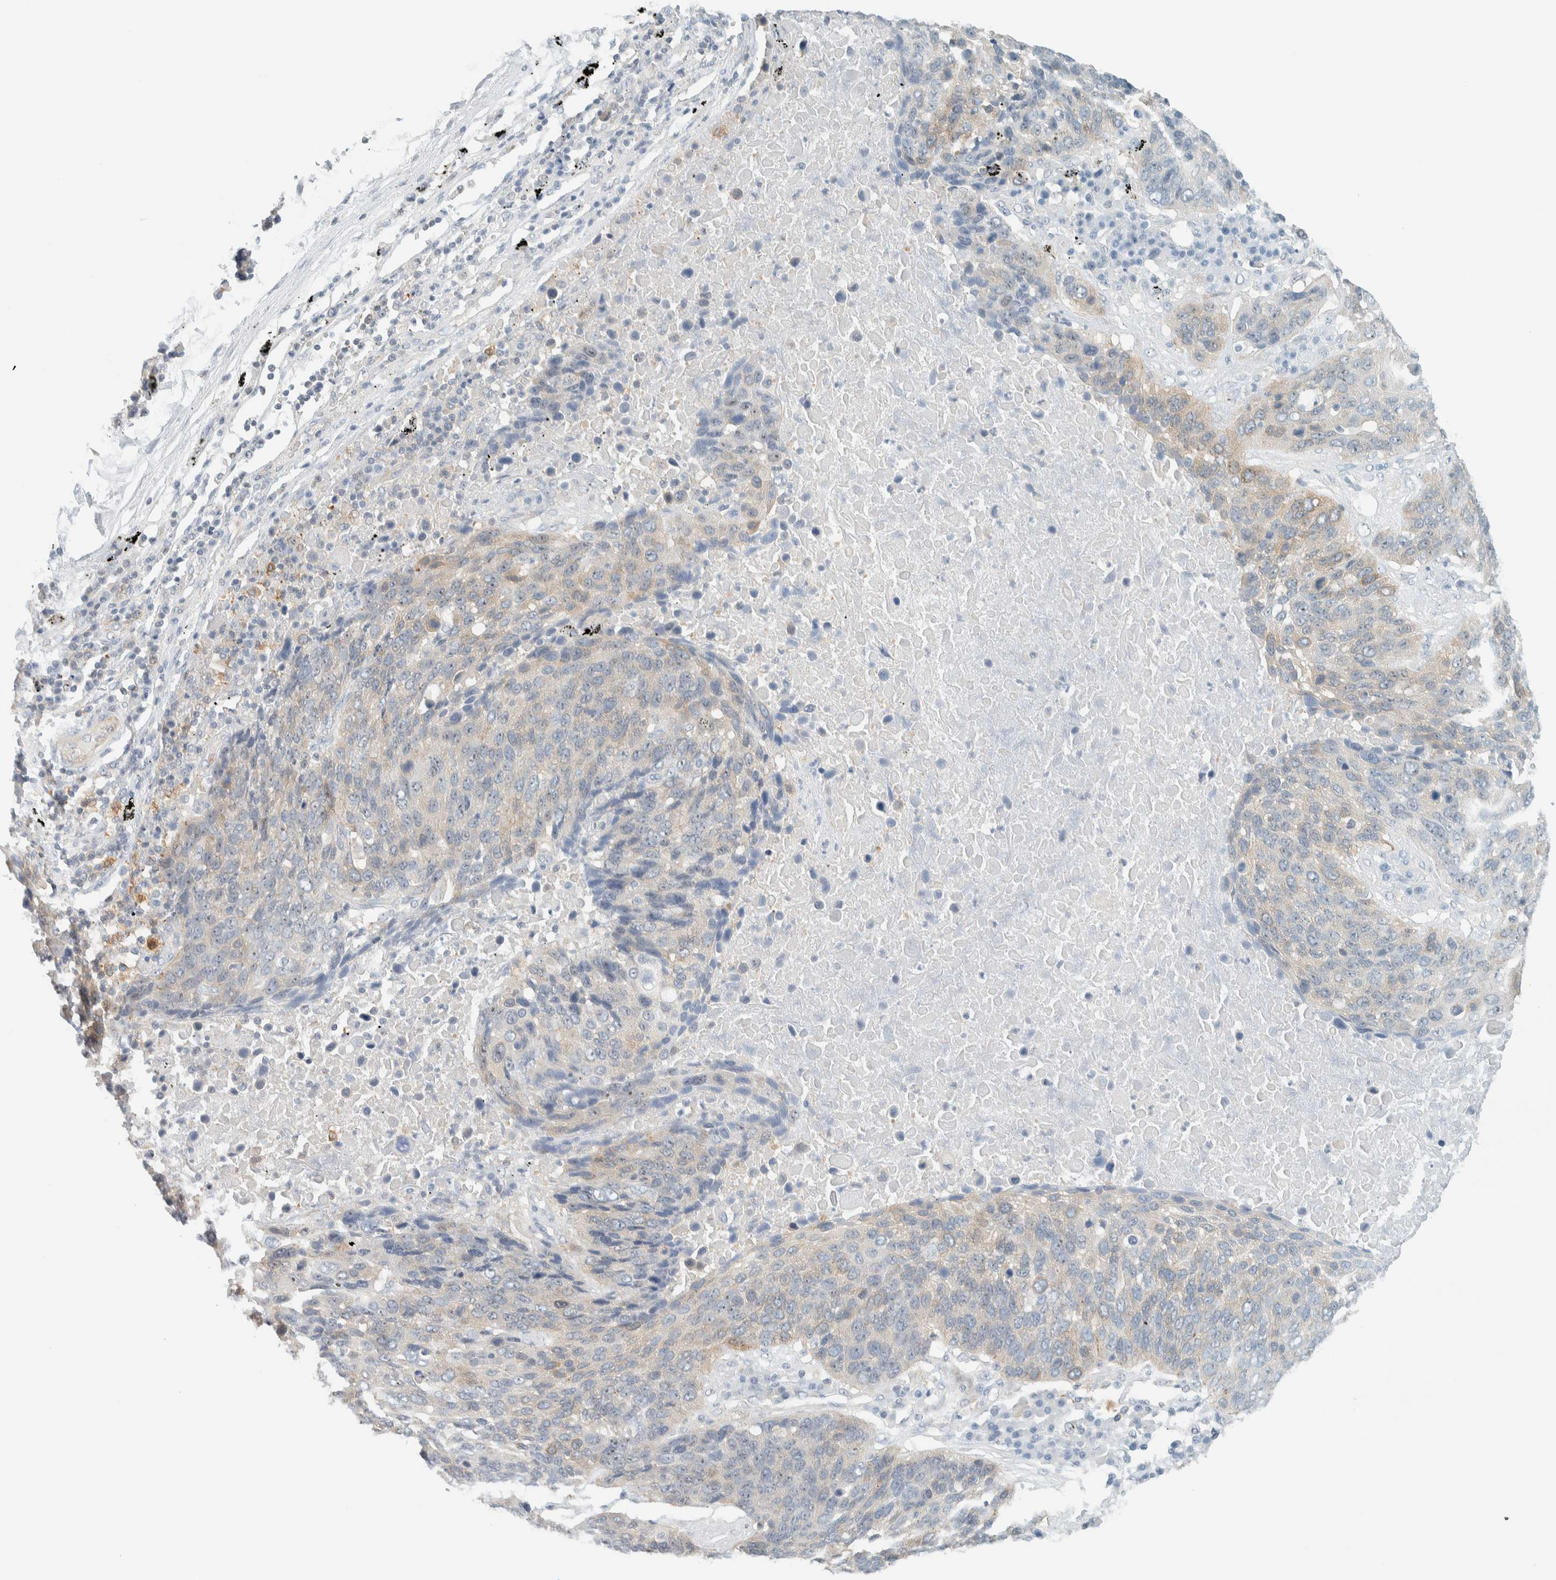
{"staining": {"intensity": "weak", "quantity": "<25%", "location": "cytoplasmic/membranous"}, "tissue": "lung cancer", "cell_type": "Tumor cells", "image_type": "cancer", "snomed": [{"axis": "morphology", "description": "Squamous cell carcinoma, NOS"}, {"axis": "topography", "description": "Lung"}], "caption": "Histopathology image shows no significant protein positivity in tumor cells of lung squamous cell carcinoma.", "gene": "NDE1", "patient": {"sex": "male", "age": 66}}